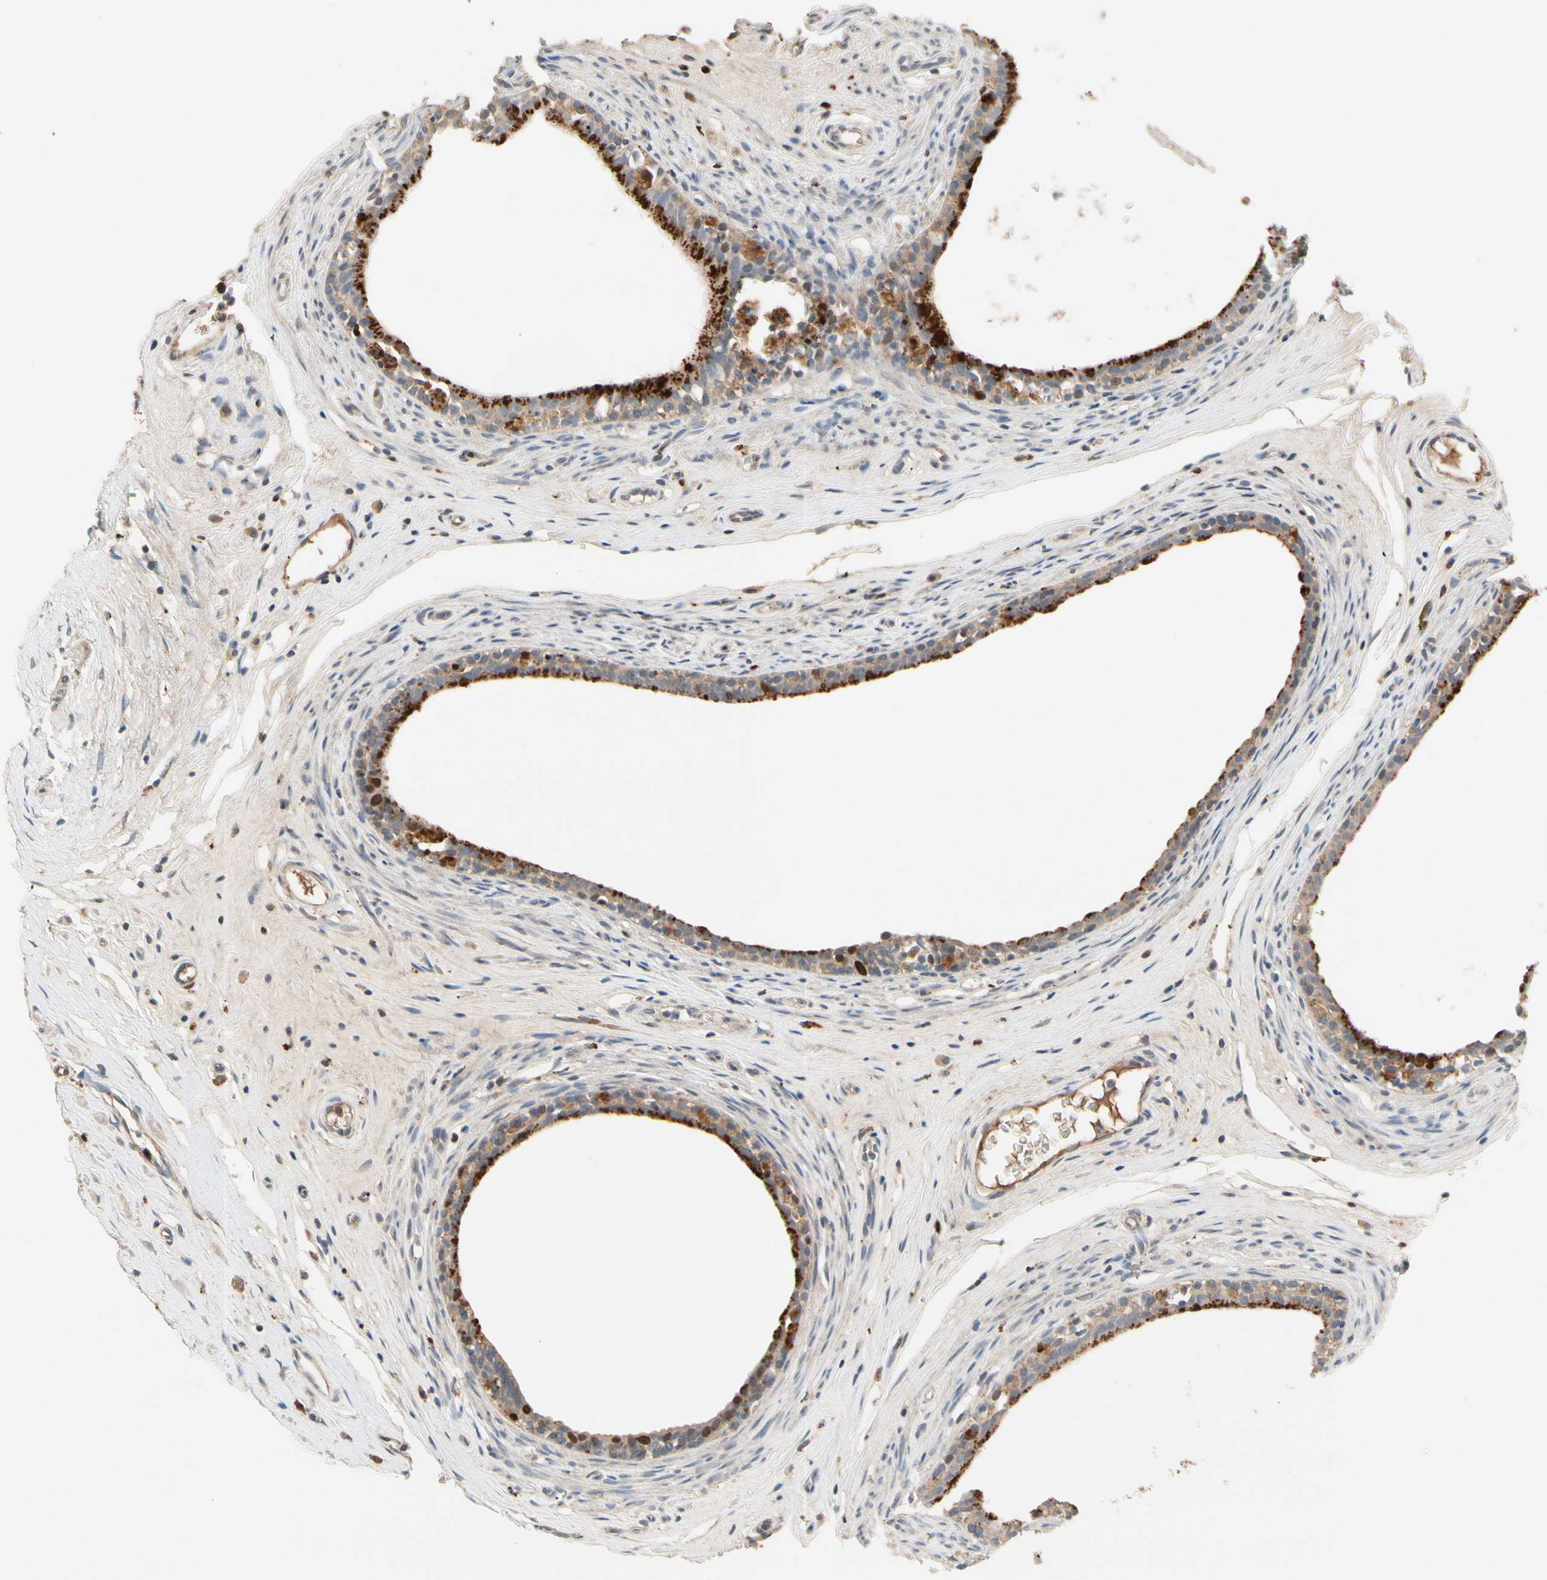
{"staining": {"intensity": "strong", "quantity": "25%-75%", "location": "cytoplasmic/membranous"}, "tissue": "epididymis", "cell_type": "Glandular cells", "image_type": "normal", "snomed": [{"axis": "morphology", "description": "Normal tissue, NOS"}, {"axis": "morphology", "description": "Inflammation, NOS"}, {"axis": "topography", "description": "Epididymis"}], "caption": "Strong cytoplasmic/membranous positivity for a protein is identified in approximately 25%-75% of glandular cells of benign epididymis using immunohistochemistry.", "gene": "ZKSCAN3", "patient": {"sex": "male", "age": 84}}